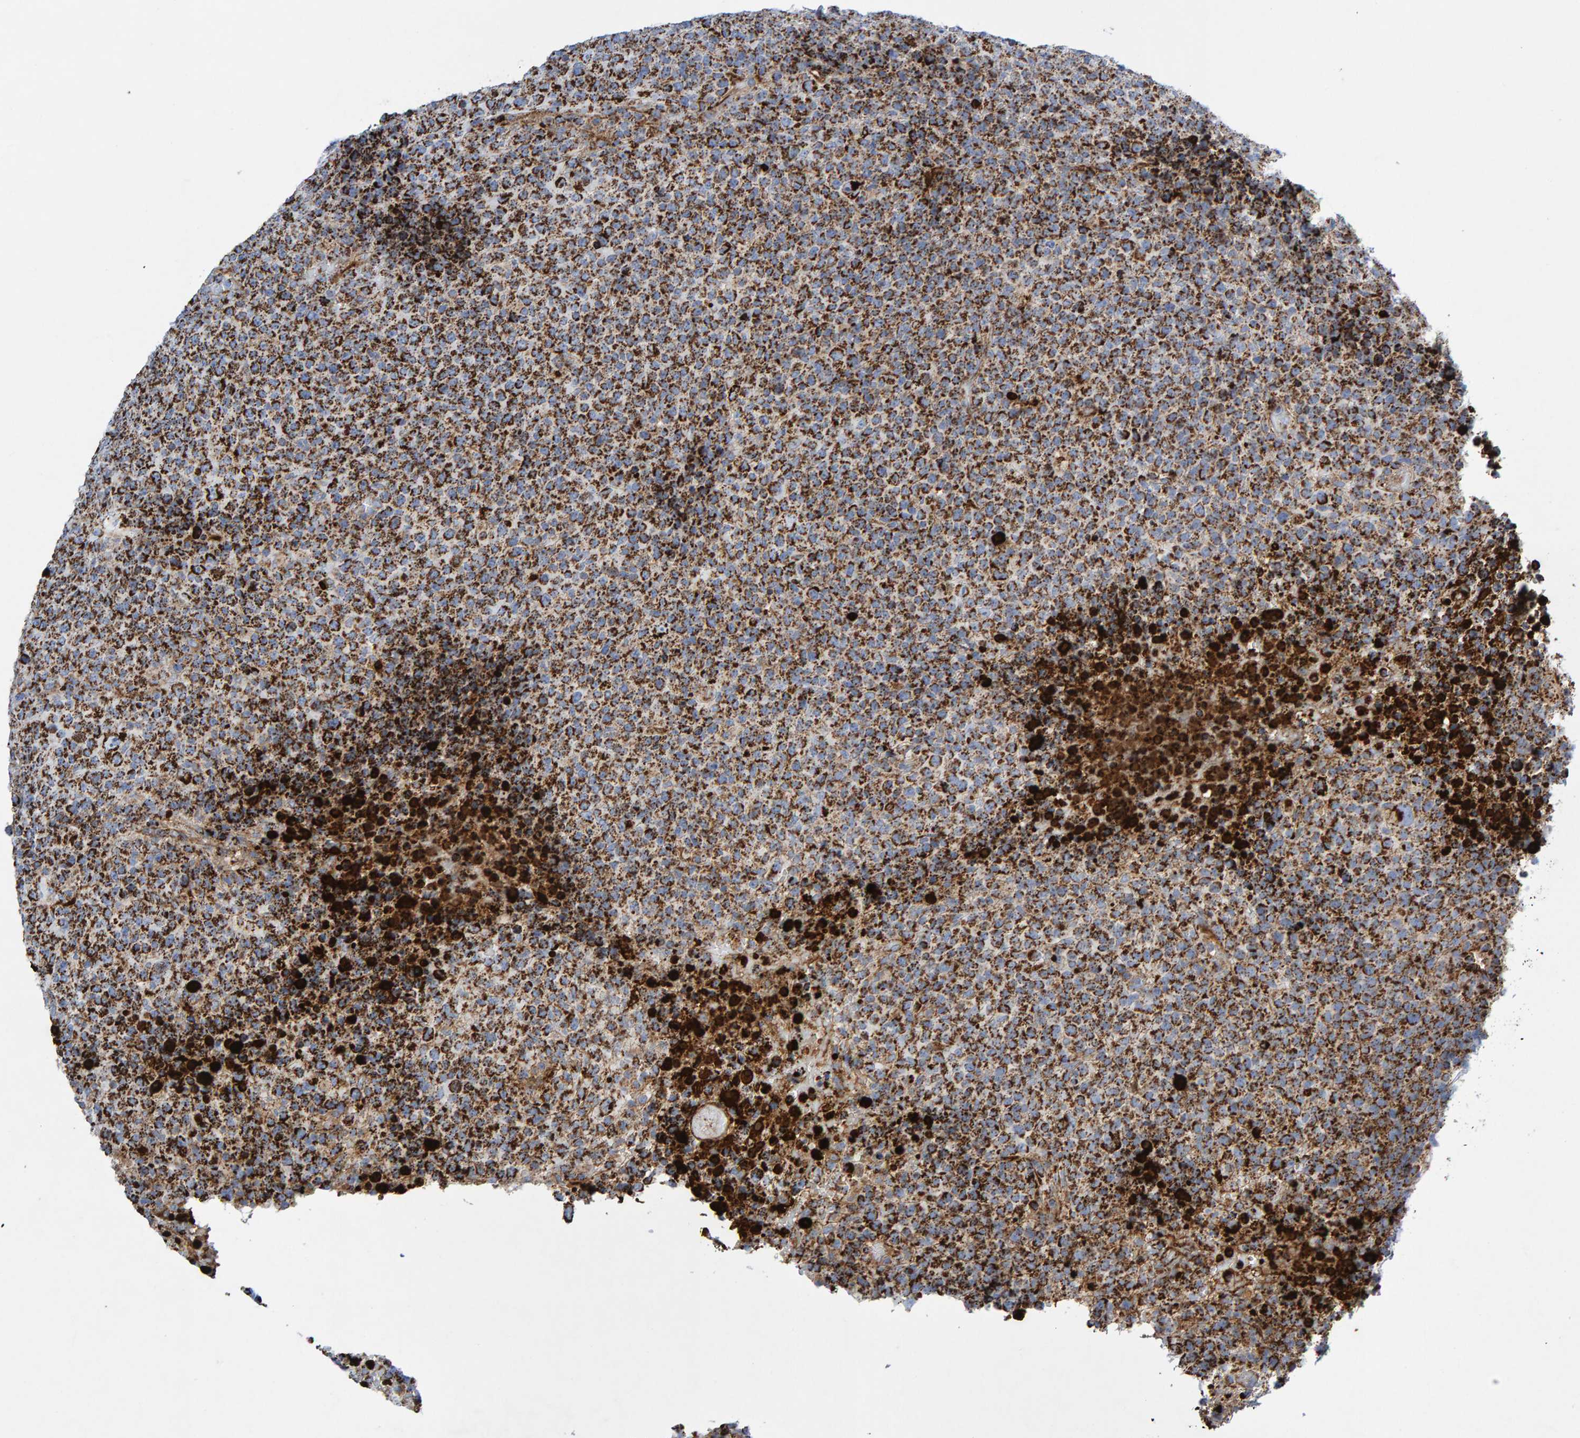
{"staining": {"intensity": "strong", "quantity": ">75%", "location": "cytoplasmic/membranous"}, "tissue": "lymphoma", "cell_type": "Tumor cells", "image_type": "cancer", "snomed": [{"axis": "morphology", "description": "Malignant lymphoma, non-Hodgkin's type, High grade"}, {"axis": "topography", "description": "Lymph node"}], "caption": "Tumor cells reveal high levels of strong cytoplasmic/membranous staining in approximately >75% of cells in human high-grade malignant lymphoma, non-Hodgkin's type. Immunohistochemistry (ihc) stains the protein of interest in brown and the nuclei are stained blue.", "gene": "GGTA1", "patient": {"sex": "male", "age": 13}}